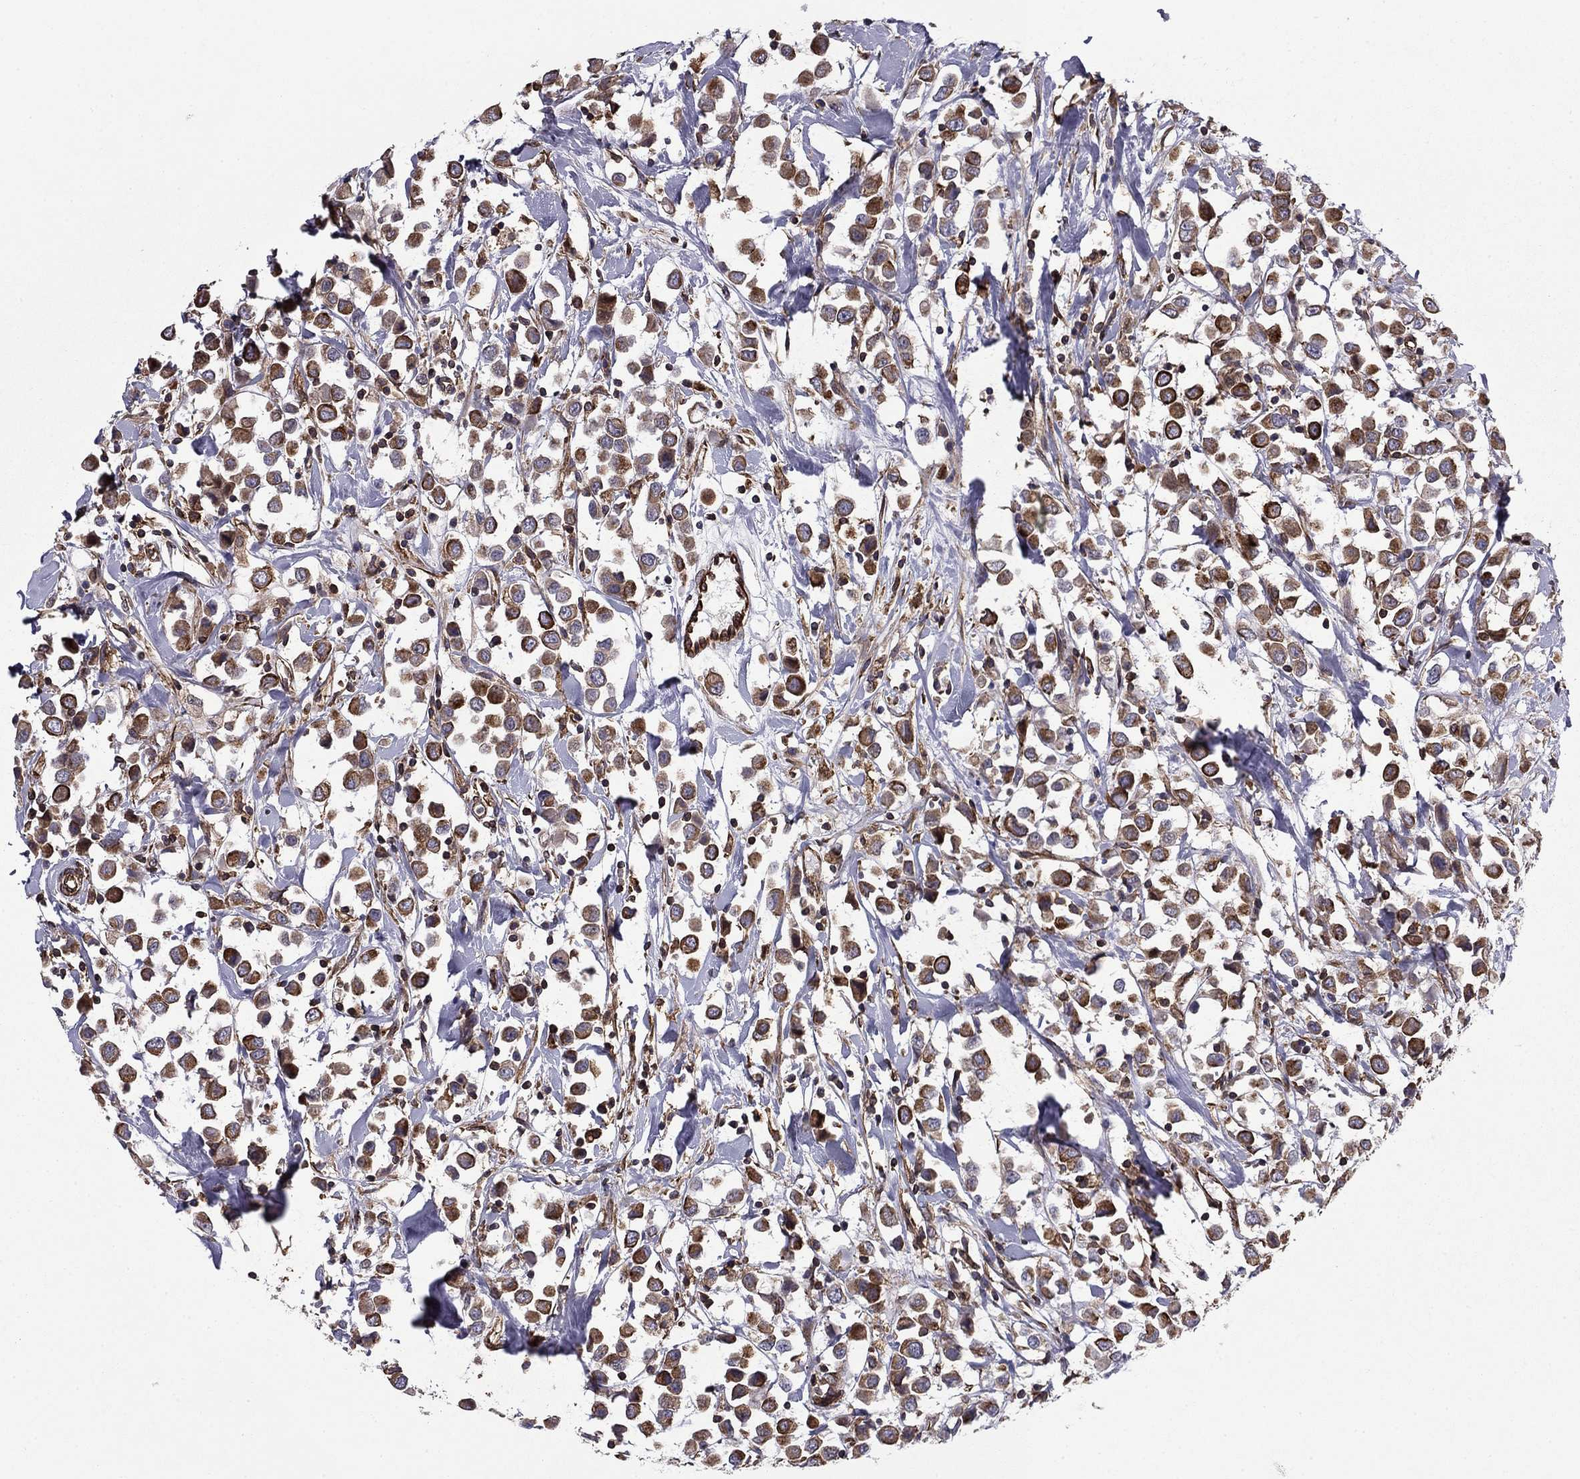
{"staining": {"intensity": "moderate", "quantity": ">75%", "location": "cytoplasmic/membranous"}, "tissue": "breast cancer", "cell_type": "Tumor cells", "image_type": "cancer", "snomed": [{"axis": "morphology", "description": "Duct carcinoma"}, {"axis": "topography", "description": "Breast"}], "caption": "An immunohistochemistry (IHC) histopathology image of neoplastic tissue is shown. Protein staining in brown highlights moderate cytoplasmic/membranous positivity in breast cancer within tumor cells.", "gene": "SHMT1", "patient": {"sex": "female", "age": 61}}